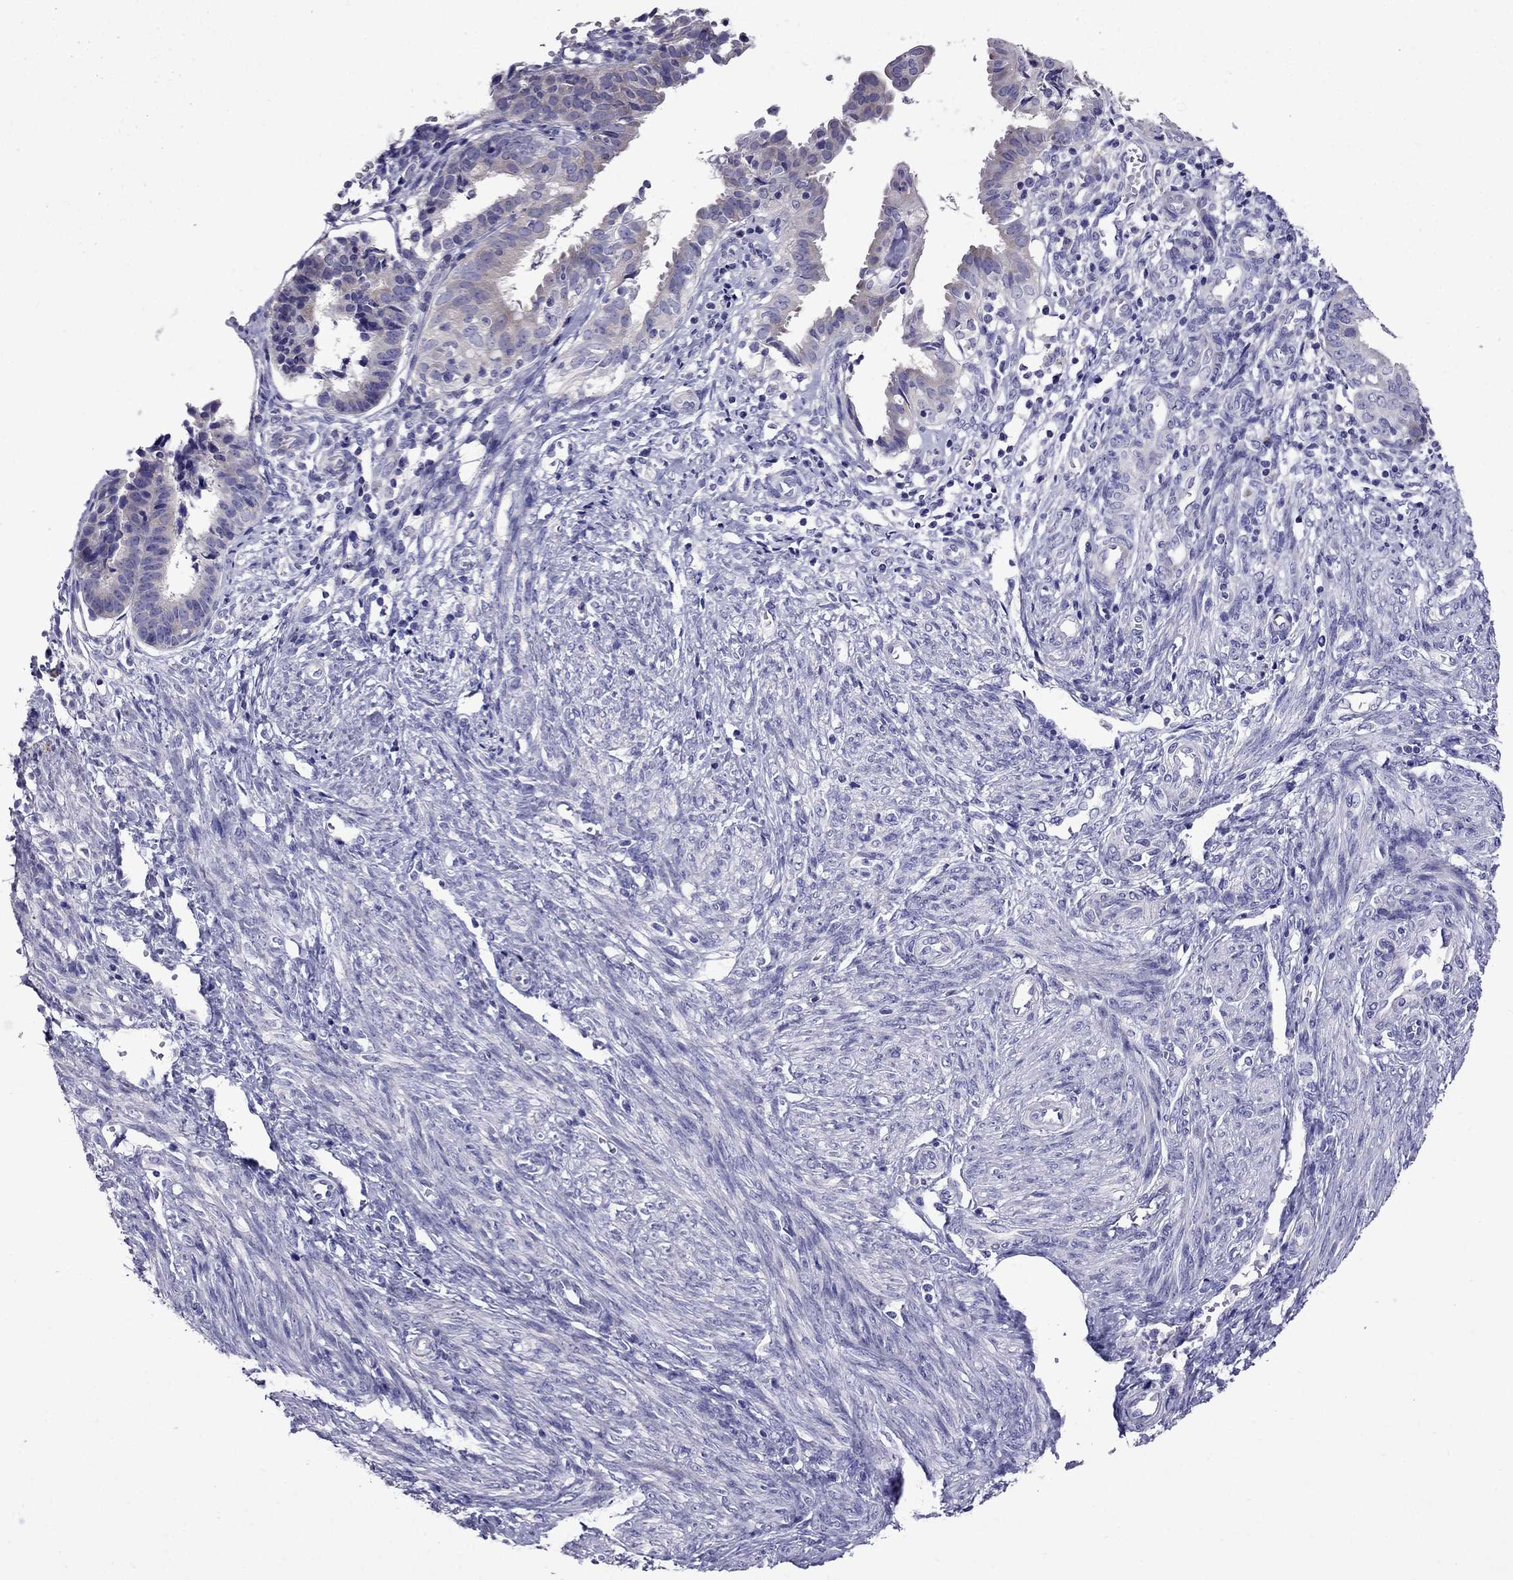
{"staining": {"intensity": "negative", "quantity": "none", "location": "none"}, "tissue": "endometrial cancer", "cell_type": "Tumor cells", "image_type": "cancer", "snomed": [{"axis": "morphology", "description": "Adenocarcinoma, NOS"}, {"axis": "topography", "description": "Endometrium"}], "caption": "A high-resolution micrograph shows immunohistochemistry staining of endometrial adenocarcinoma, which displays no significant expression in tumor cells.", "gene": "OXCT2", "patient": {"sex": "female", "age": 68}}